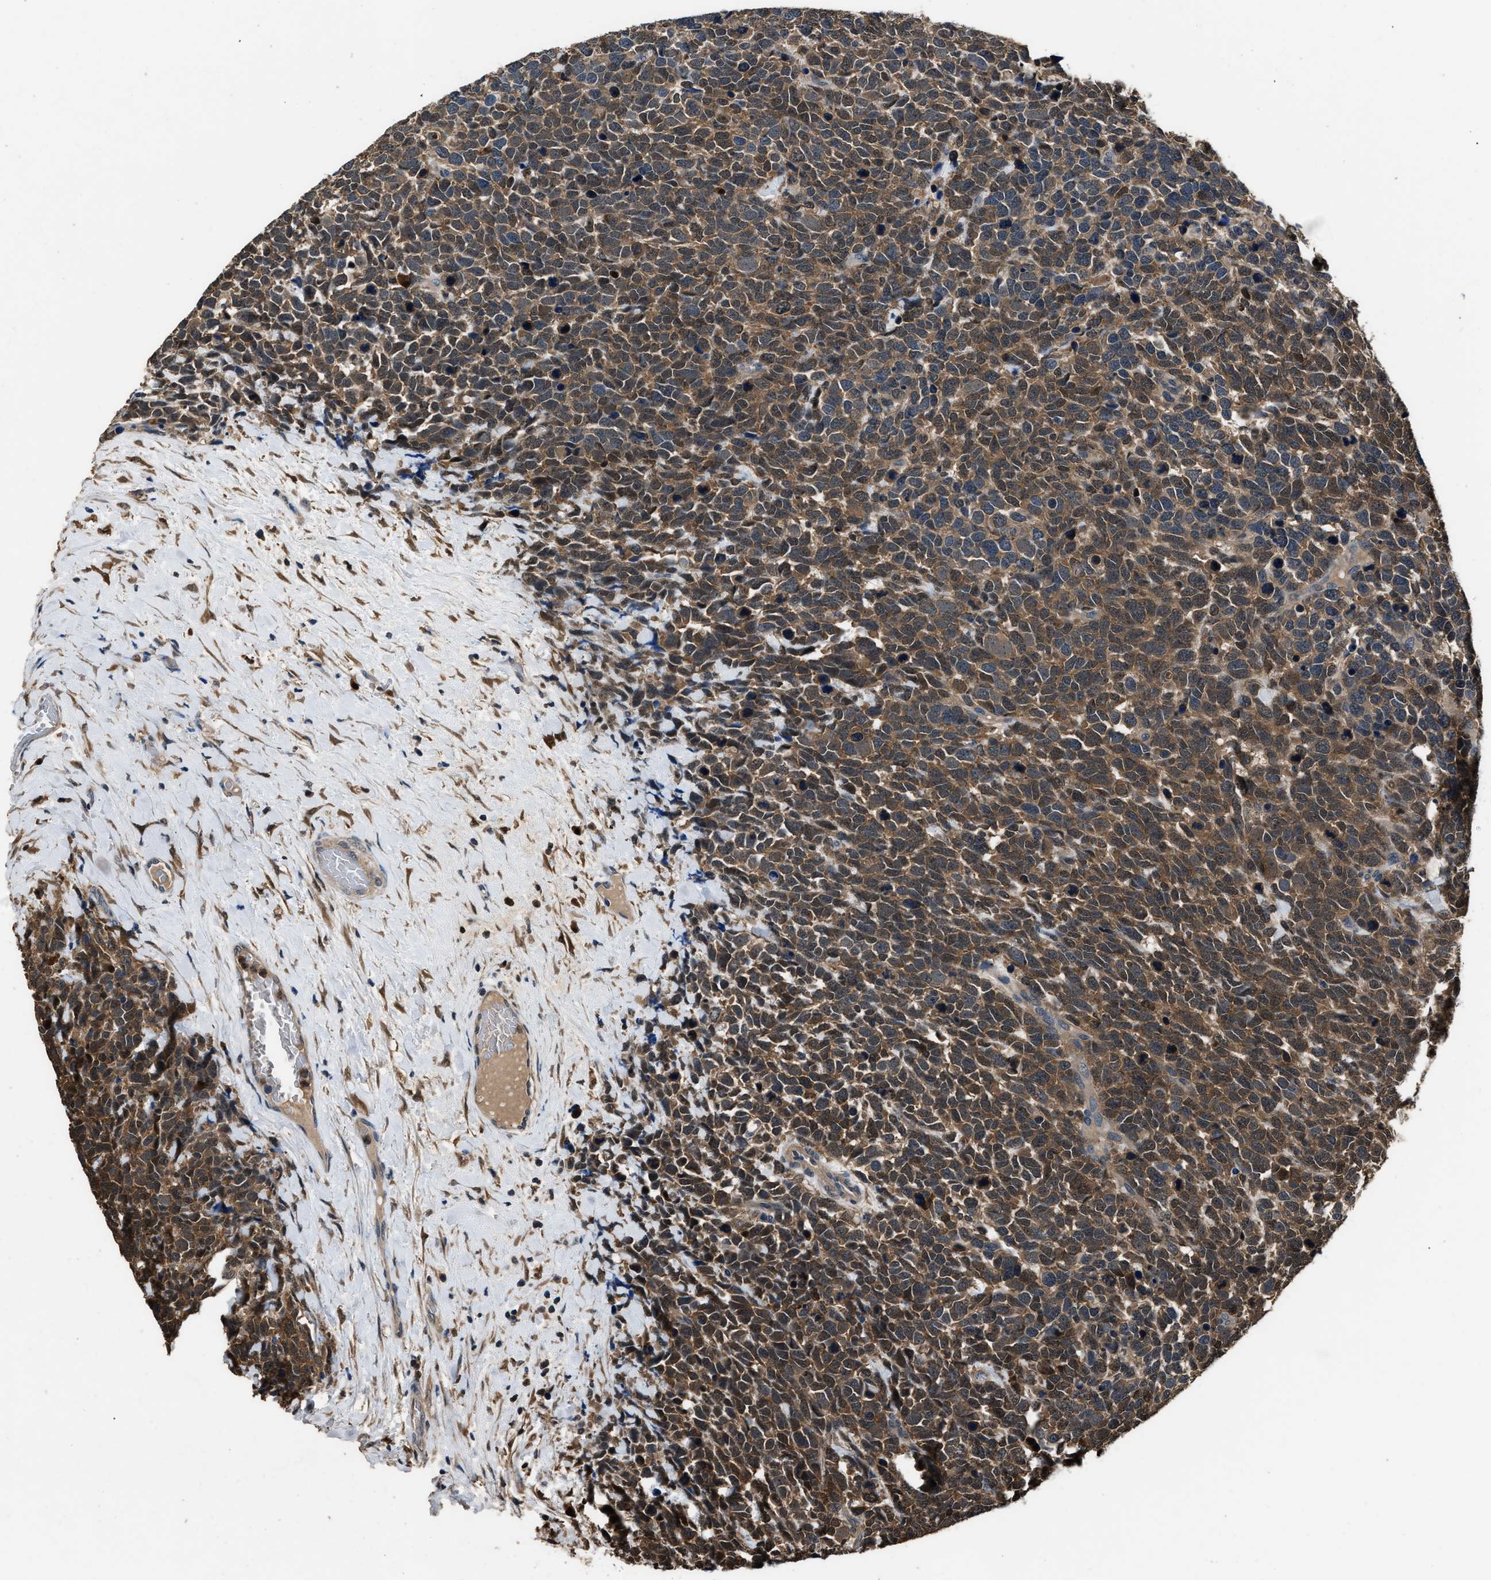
{"staining": {"intensity": "moderate", "quantity": ">75%", "location": "cytoplasmic/membranous"}, "tissue": "urothelial cancer", "cell_type": "Tumor cells", "image_type": "cancer", "snomed": [{"axis": "morphology", "description": "Urothelial carcinoma, High grade"}, {"axis": "topography", "description": "Urinary bladder"}], "caption": "A histopathology image of urothelial carcinoma (high-grade) stained for a protein reveals moderate cytoplasmic/membranous brown staining in tumor cells.", "gene": "GSTP1", "patient": {"sex": "female", "age": 82}}